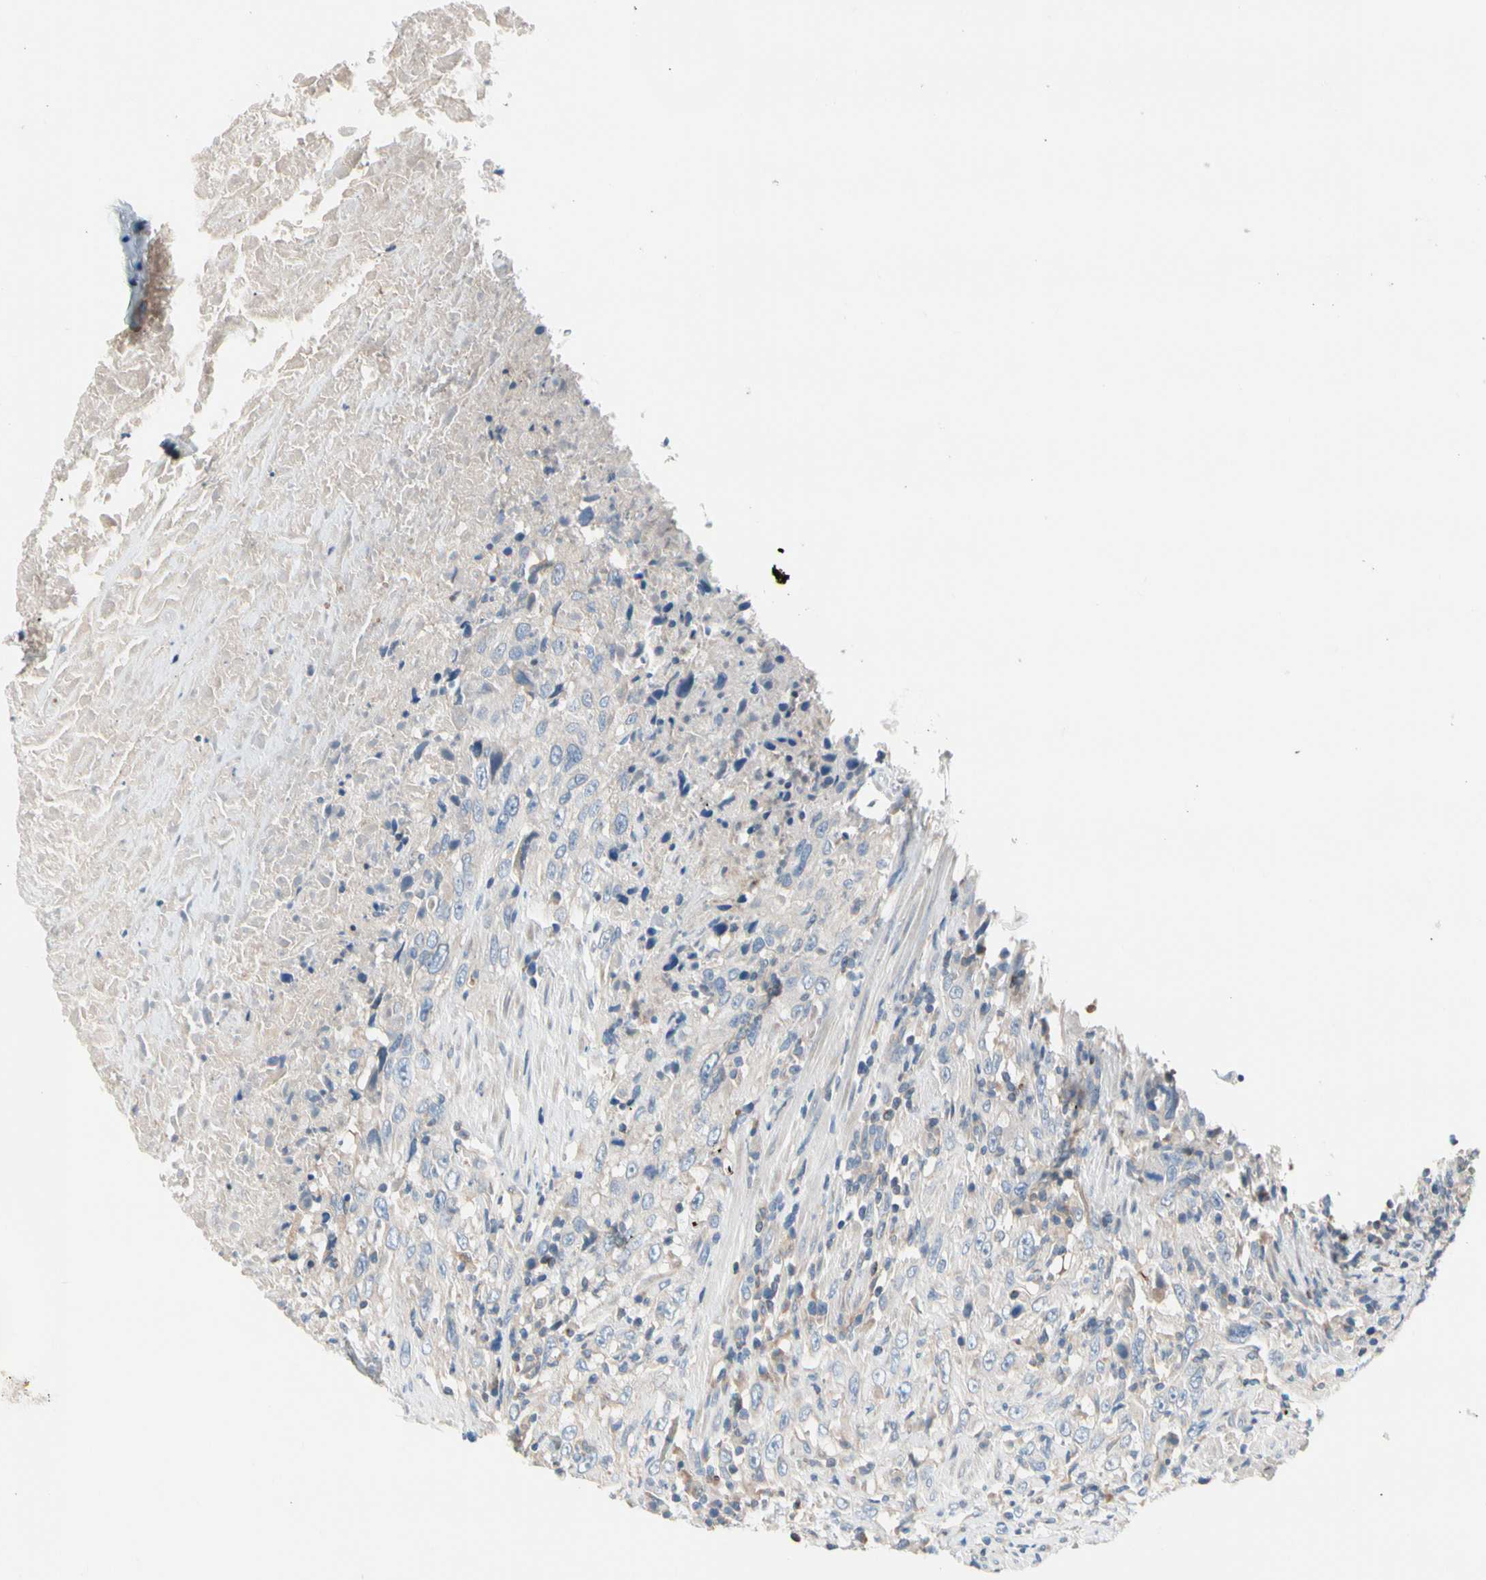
{"staining": {"intensity": "negative", "quantity": "none", "location": "none"}, "tissue": "urothelial cancer", "cell_type": "Tumor cells", "image_type": "cancer", "snomed": [{"axis": "morphology", "description": "Urothelial carcinoma, High grade"}, {"axis": "topography", "description": "Urinary bladder"}], "caption": "High magnification brightfield microscopy of urothelial carcinoma (high-grade) stained with DAB (brown) and counterstained with hematoxylin (blue): tumor cells show no significant staining.", "gene": "MAP3K3", "patient": {"sex": "male", "age": 61}}